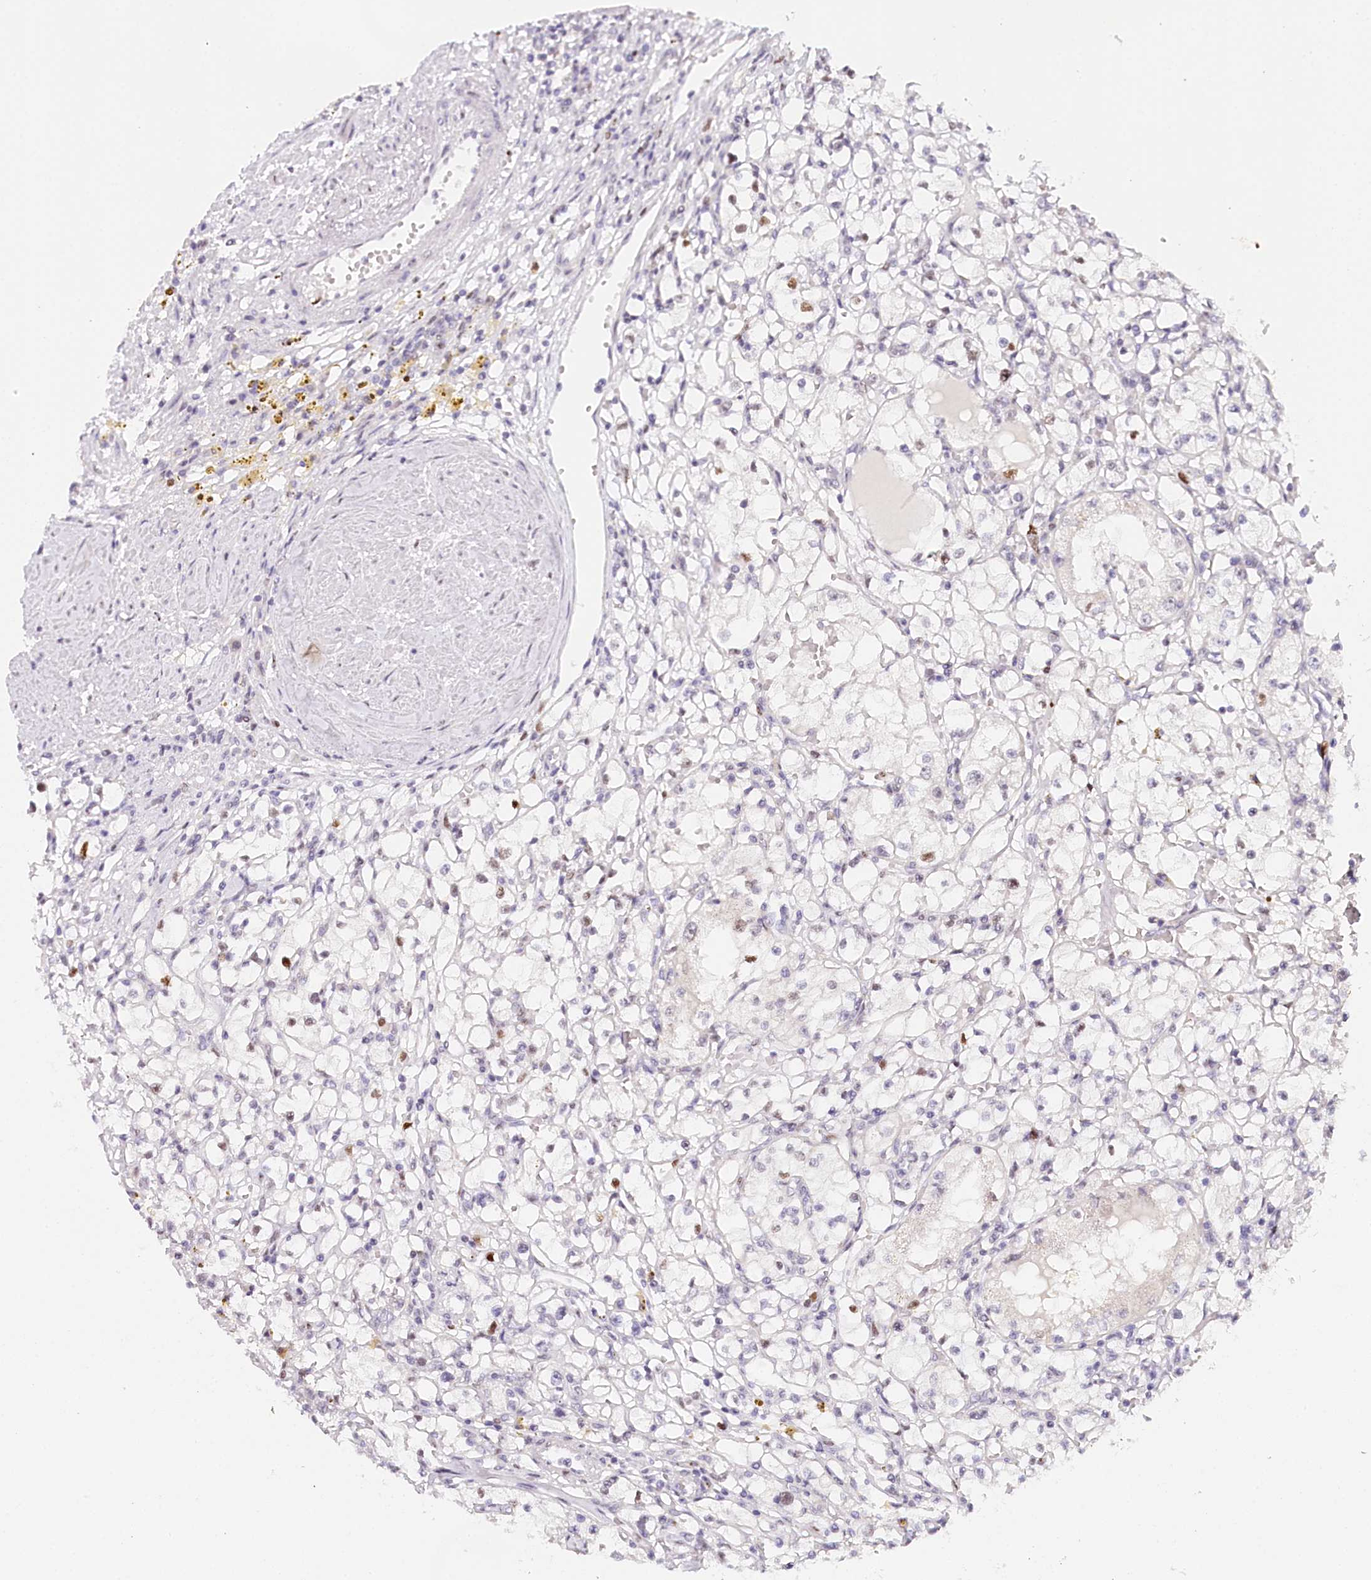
{"staining": {"intensity": "negative", "quantity": "none", "location": "none"}, "tissue": "renal cancer", "cell_type": "Tumor cells", "image_type": "cancer", "snomed": [{"axis": "morphology", "description": "Adenocarcinoma, NOS"}, {"axis": "topography", "description": "Kidney"}], "caption": "An immunohistochemistry micrograph of renal adenocarcinoma is shown. There is no staining in tumor cells of renal adenocarcinoma.", "gene": "TP53", "patient": {"sex": "male", "age": 56}}